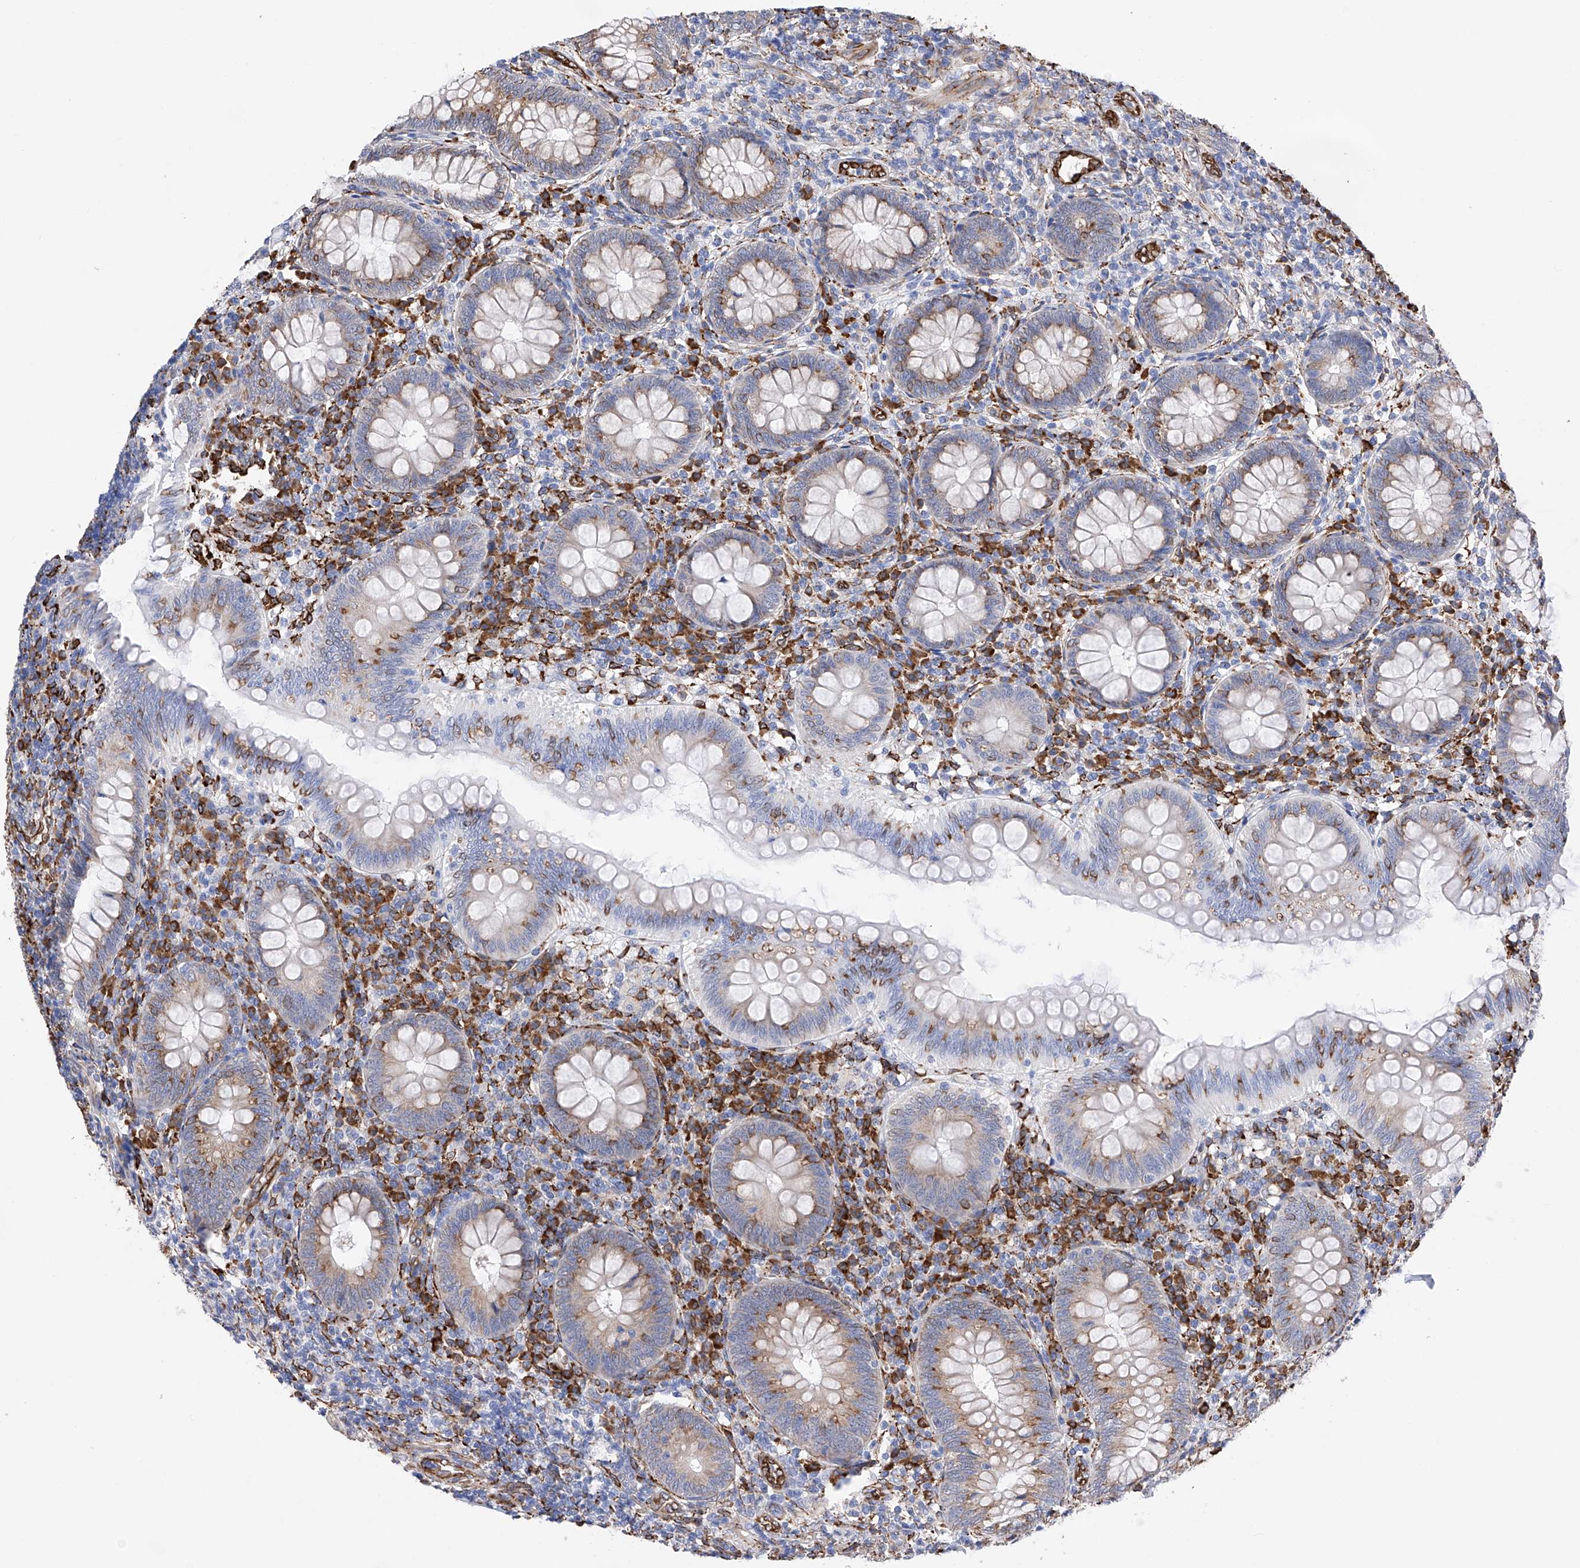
{"staining": {"intensity": "moderate", "quantity": "25%-75%", "location": "cytoplasmic/membranous"}, "tissue": "appendix", "cell_type": "Glandular cells", "image_type": "normal", "snomed": [{"axis": "morphology", "description": "Normal tissue, NOS"}, {"axis": "topography", "description": "Appendix"}], "caption": "Protein staining of benign appendix exhibits moderate cytoplasmic/membranous staining in about 25%-75% of glandular cells.", "gene": "PDIA5", "patient": {"sex": "male", "age": 14}}